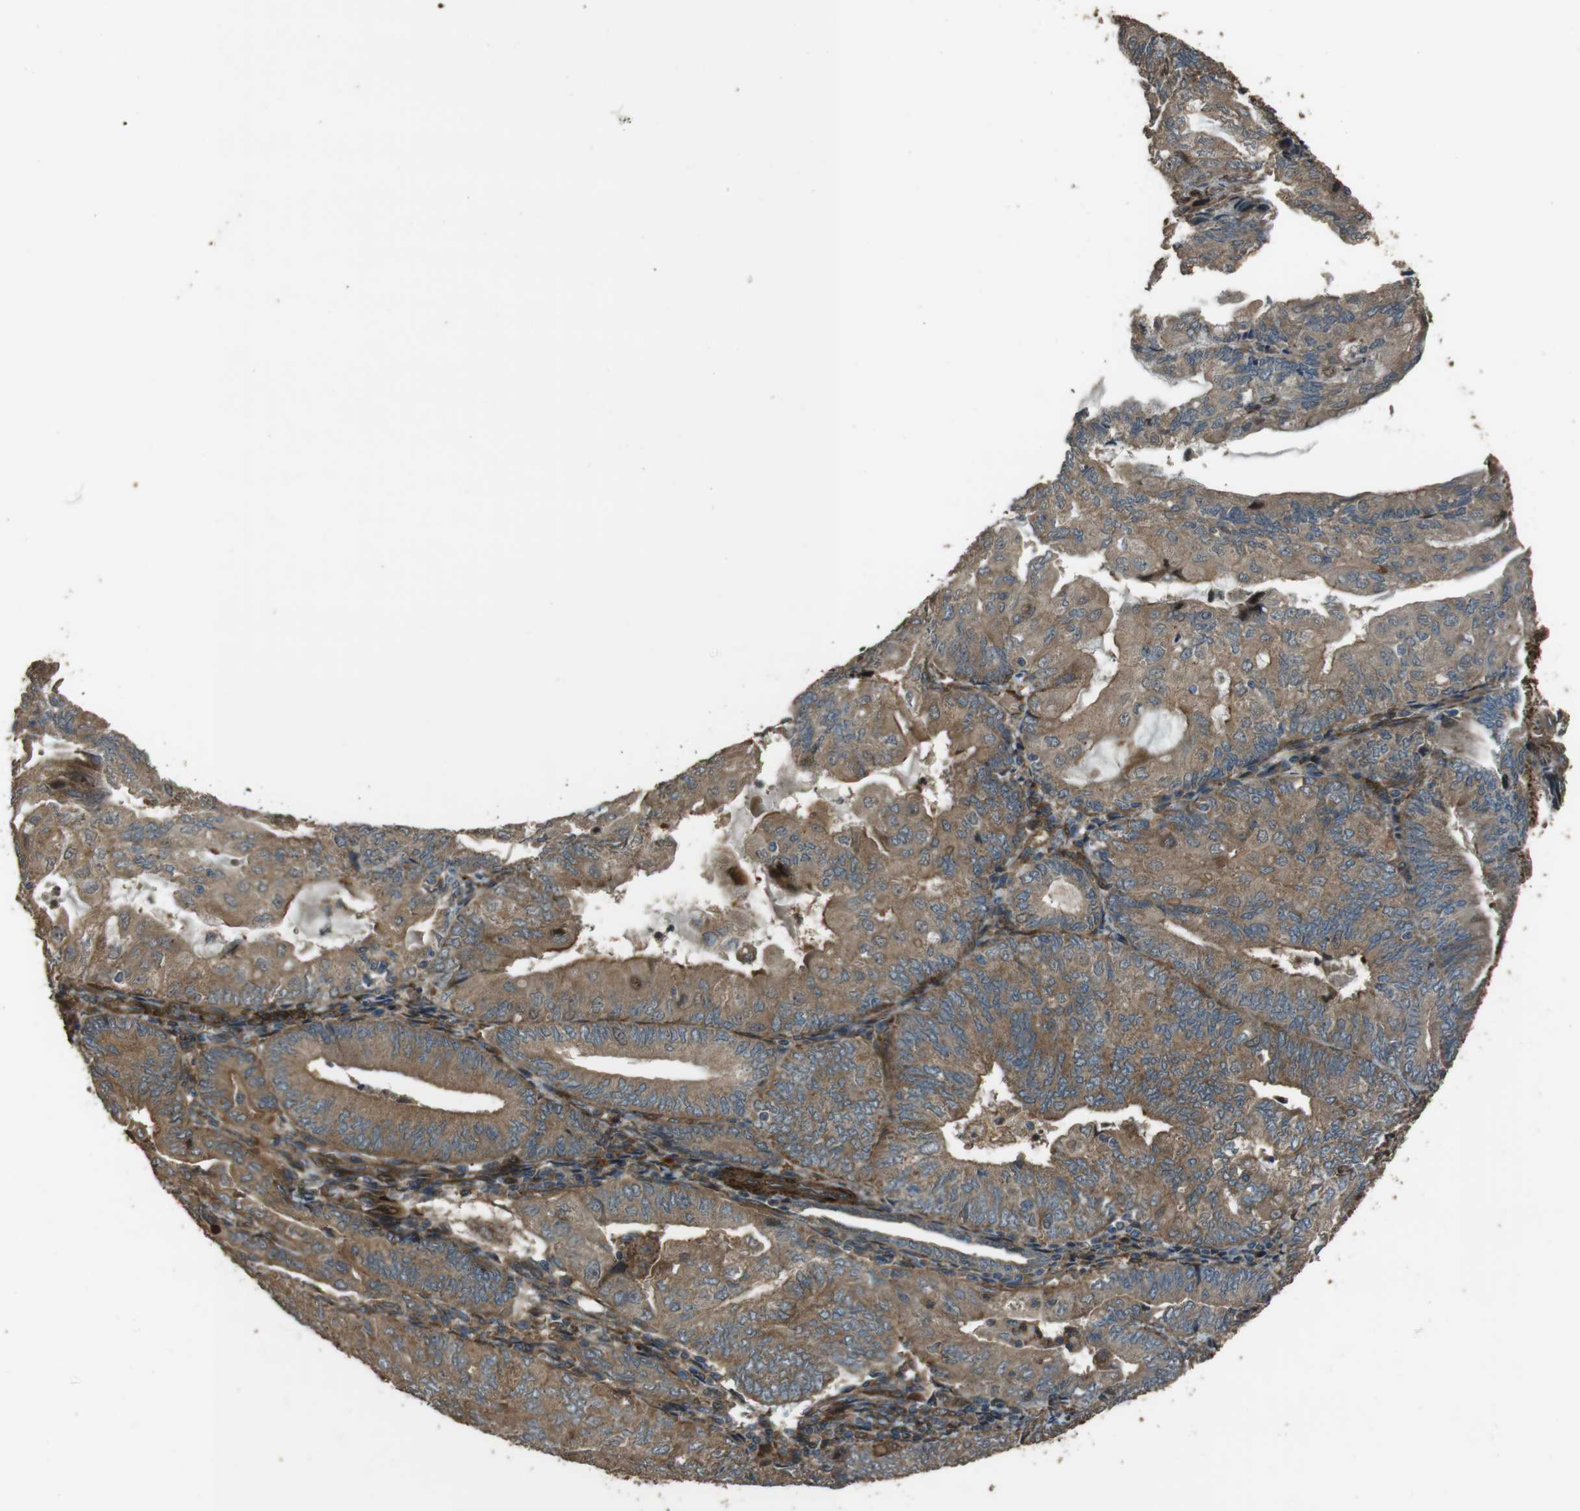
{"staining": {"intensity": "moderate", "quantity": ">75%", "location": "cytoplasmic/membranous"}, "tissue": "endometrial cancer", "cell_type": "Tumor cells", "image_type": "cancer", "snomed": [{"axis": "morphology", "description": "Adenocarcinoma, NOS"}, {"axis": "topography", "description": "Endometrium"}], "caption": "Immunohistochemistry (IHC) of human endometrial cancer displays medium levels of moderate cytoplasmic/membranous positivity in about >75% of tumor cells.", "gene": "MSRB3", "patient": {"sex": "female", "age": 81}}